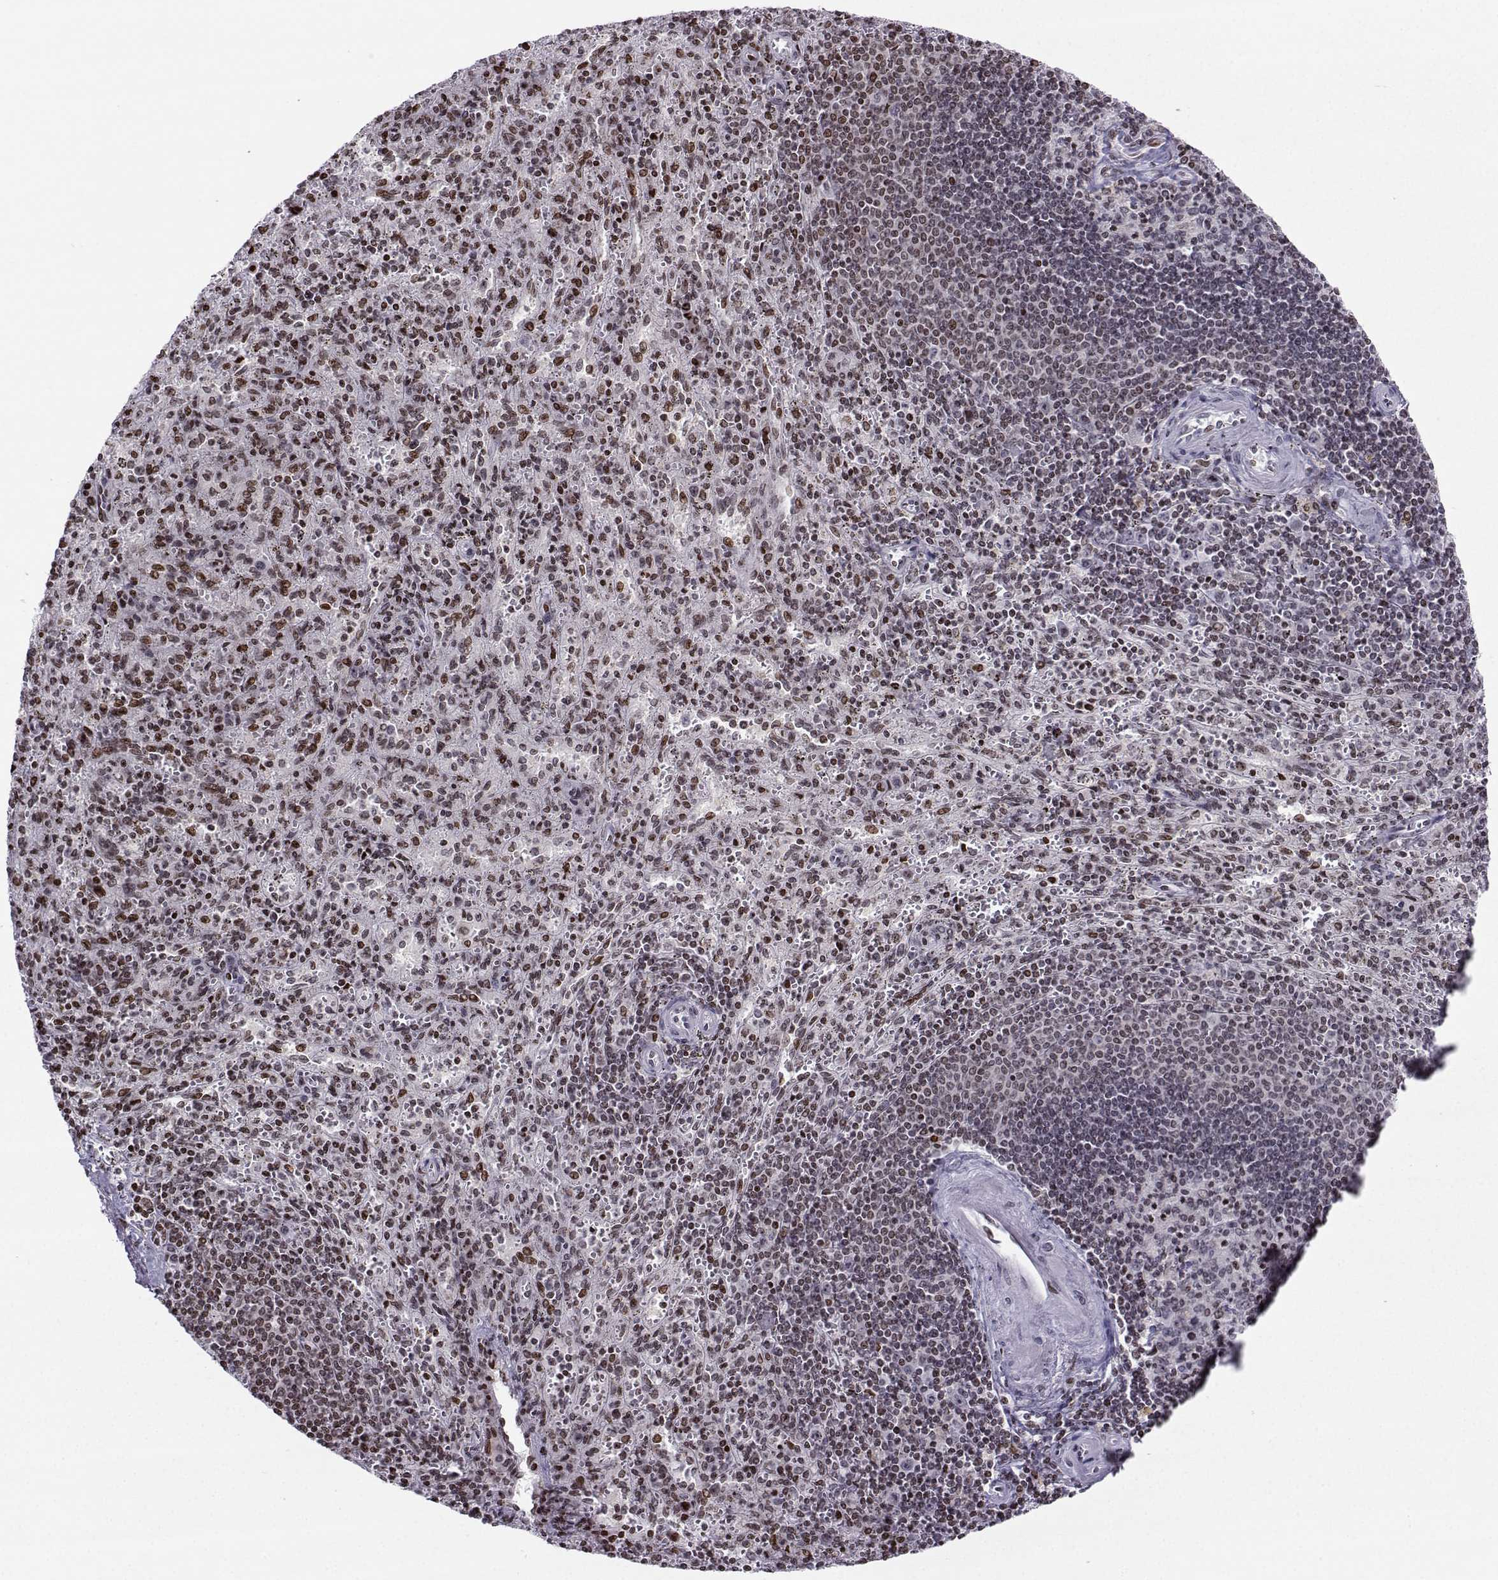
{"staining": {"intensity": "moderate", "quantity": "25%-75%", "location": "nuclear"}, "tissue": "spleen", "cell_type": "Cells in red pulp", "image_type": "normal", "snomed": [{"axis": "morphology", "description": "Normal tissue, NOS"}, {"axis": "topography", "description": "Spleen"}], "caption": "Moderate nuclear positivity is seen in about 25%-75% of cells in red pulp in unremarkable spleen.", "gene": "ZNF19", "patient": {"sex": "male", "age": 57}}